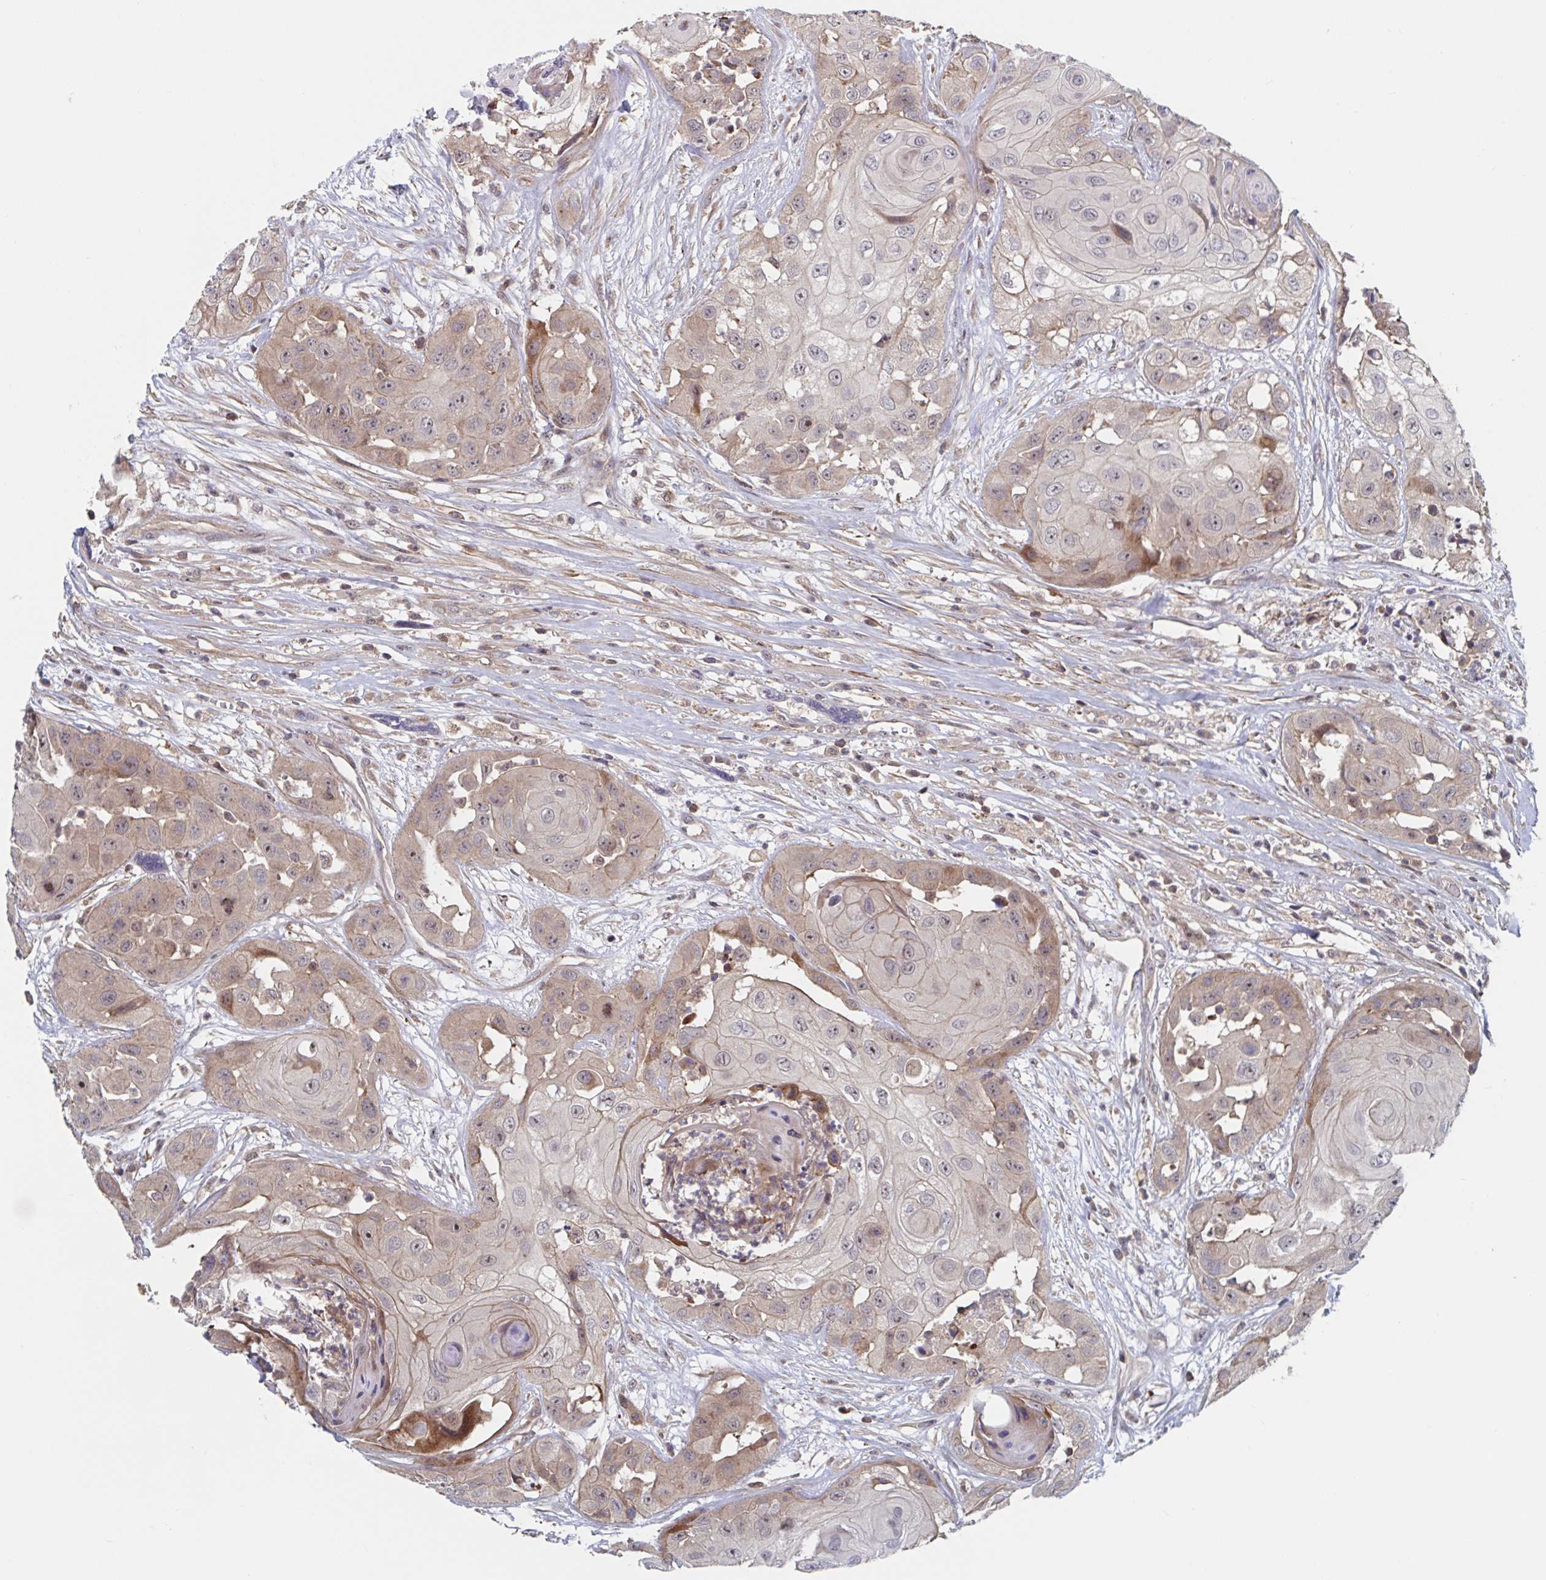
{"staining": {"intensity": "weak", "quantity": "25%-75%", "location": "cytoplasmic/membranous,nuclear"}, "tissue": "head and neck cancer", "cell_type": "Tumor cells", "image_type": "cancer", "snomed": [{"axis": "morphology", "description": "Squamous cell carcinoma, NOS"}, {"axis": "topography", "description": "Head-Neck"}], "caption": "A micrograph showing weak cytoplasmic/membranous and nuclear staining in approximately 25%-75% of tumor cells in head and neck cancer, as visualized by brown immunohistochemical staining.", "gene": "DHRS12", "patient": {"sex": "male", "age": 83}}